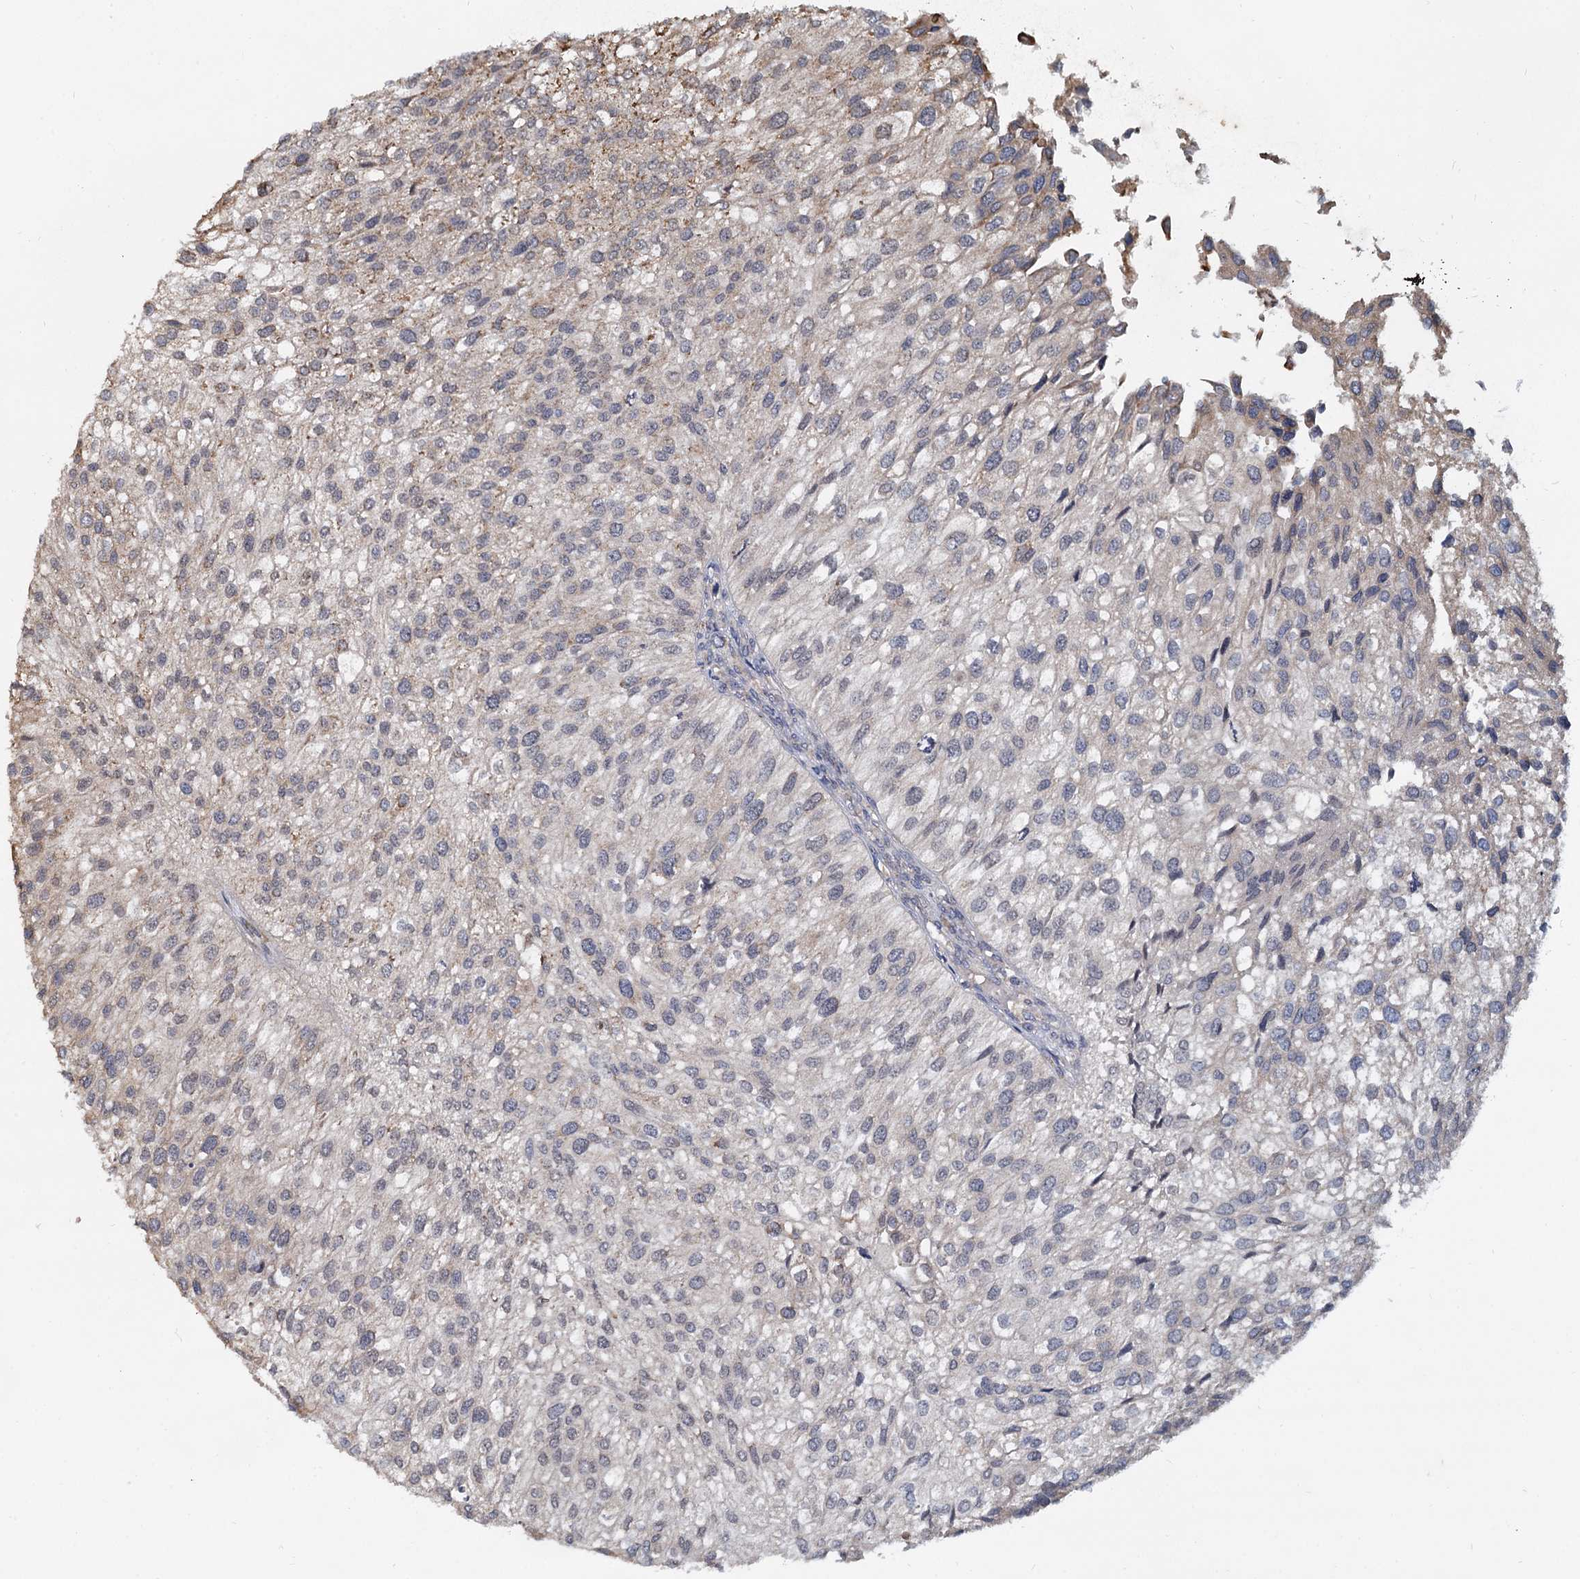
{"staining": {"intensity": "negative", "quantity": "none", "location": "none"}, "tissue": "urothelial cancer", "cell_type": "Tumor cells", "image_type": "cancer", "snomed": [{"axis": "morphology", "description": "Urothelial carcinoma, Low grade"}, {"axis": "topography", "description": "Urinary bladder"}], "caption": "DAB (3,3'-diaminobenzidine) immunohistochemical staining of urothelial cancer displays no significant positivity in tumor cells.", "gene": "LRRC51", "patient": {"sex": "female", "age": 89}}